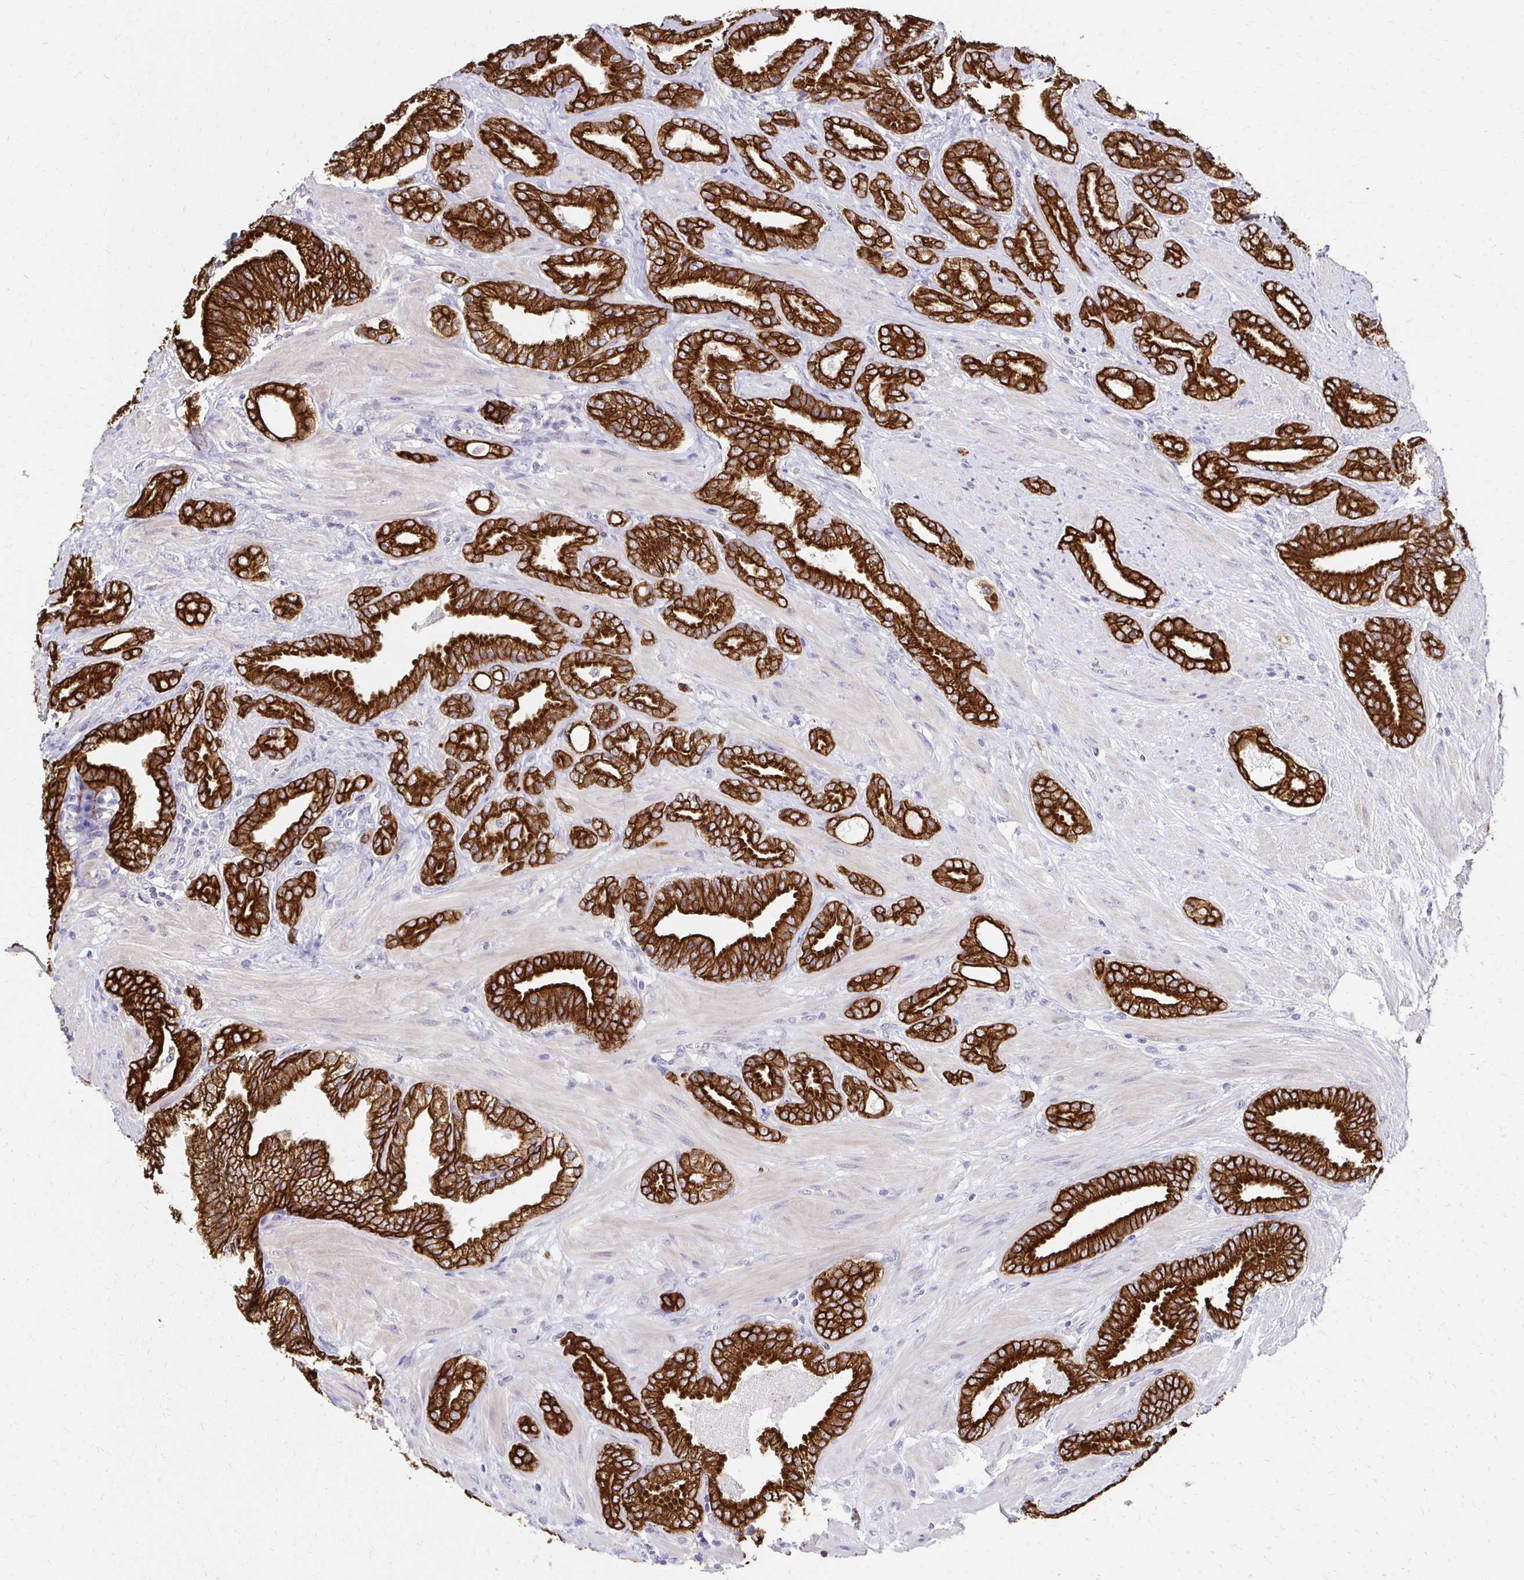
{"staining": {"intensity": "strong", "quantity": ">75%", "location": "cytoplasmic/membranous"}, "tissue": "prostate cancer", "cell_type": "Tumor cells", "image_type": "cancer", "snomed": [{"axis": "morphology", "description": "Adenocarcinoma, High grade"}, {"axis": "topography", "description": "Prostate"}], "caption": "Human prostate cancer (high-grade adenocarcinoma) stained with a protein marker shows strong staining in tumor cells.", "gene": "C1QTNF2", "patient": {"sex": "male", "age": 56}}